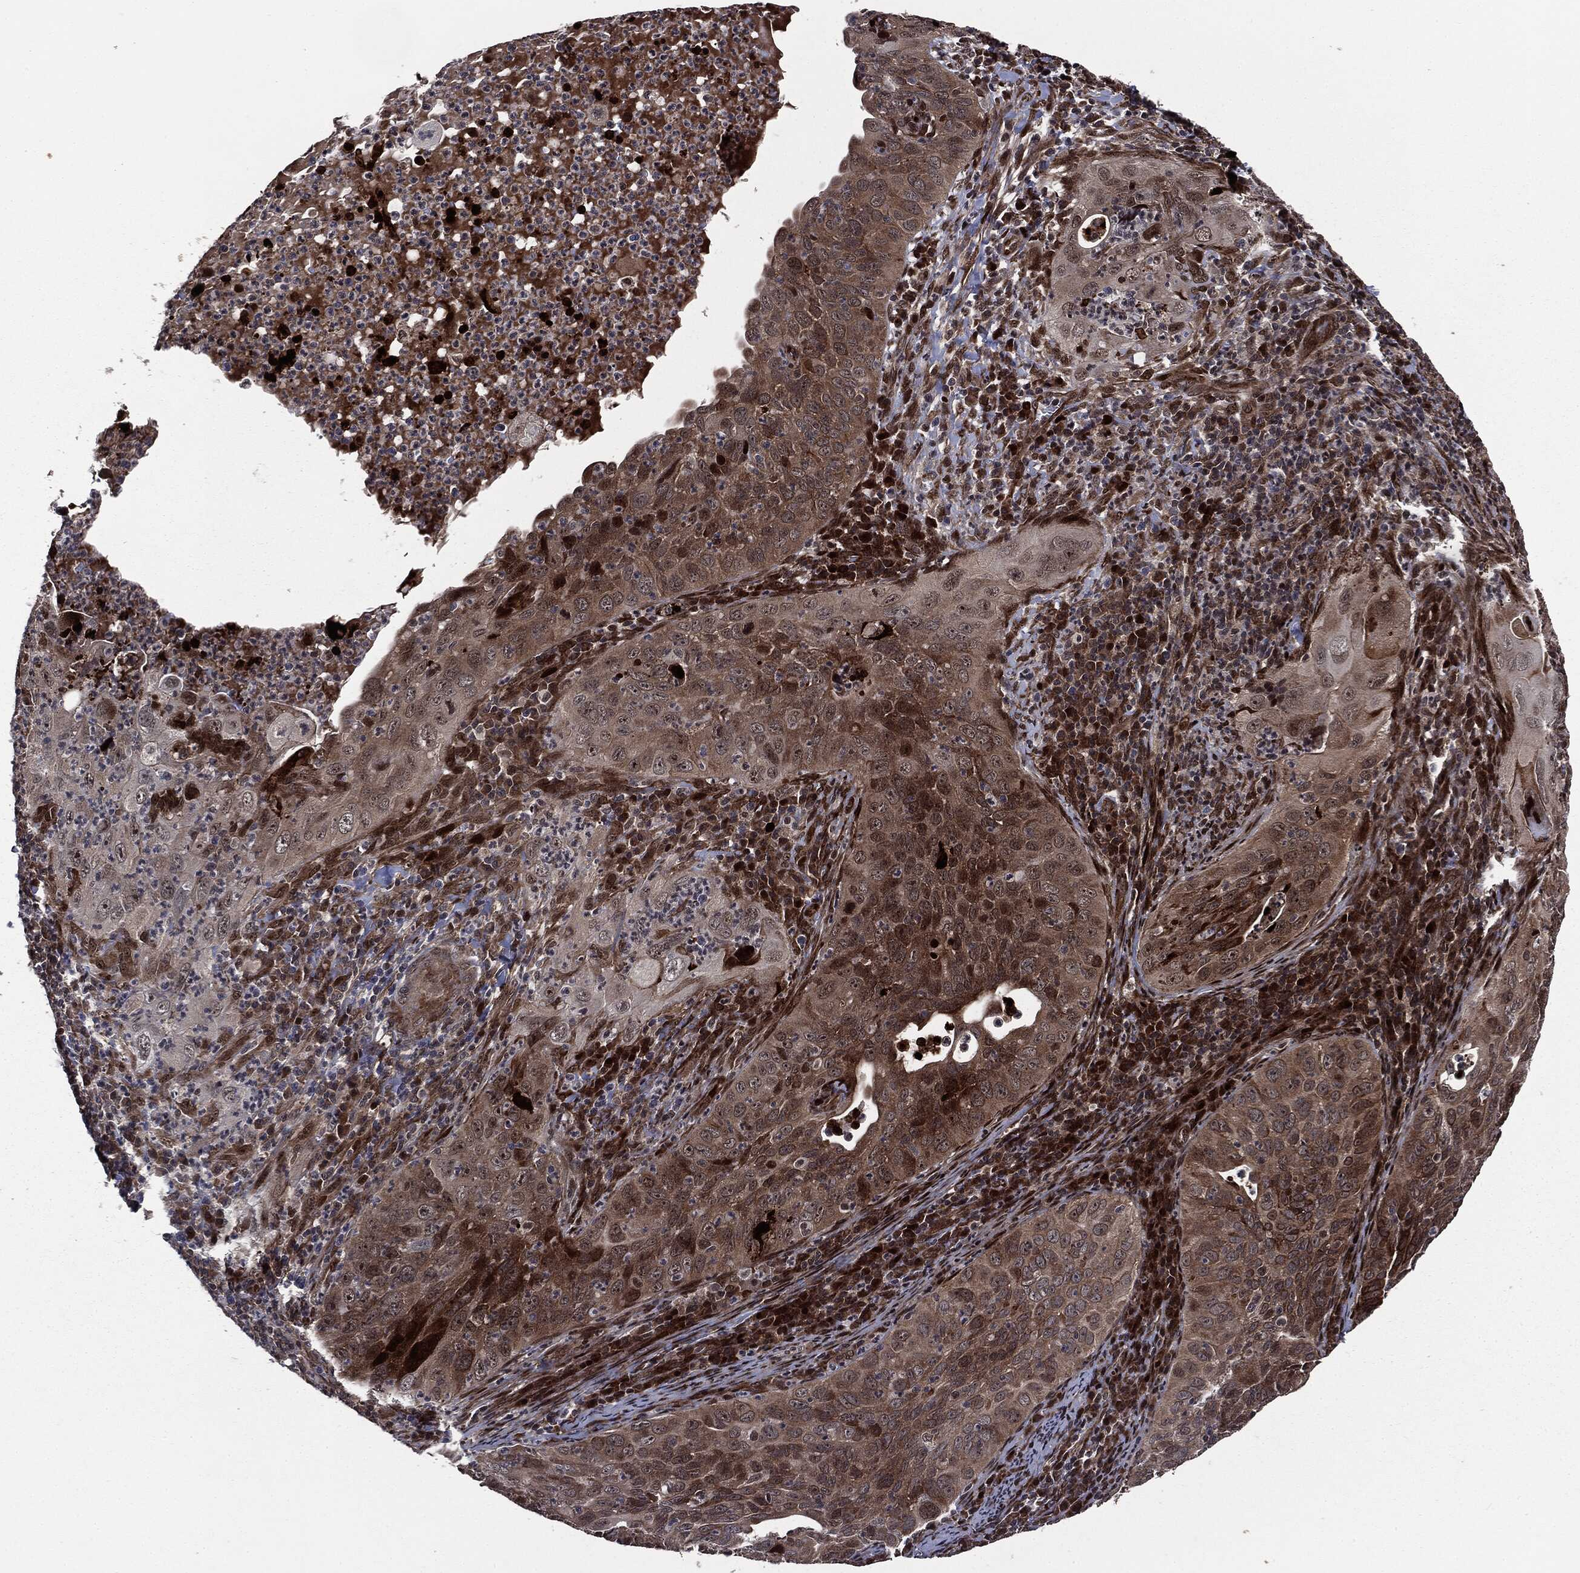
{"staining": {"intensity": "strong", "quantity": "<25%", "location": "cytoplasmic/membranous,nuclear"}, "tissue": "cervical cancer", "cell_type": "Tumor cells", "image_type": "cancer", "snomed": [{"axis": "morphology", "description": "Squamous cell carcinoma, NOS"}, {"axis": "topography", "description": "Cervix"}], "caption": "About <25% of tumor cells in human squamous cell carcinoma (cervical) display strong cytoplasmic/membranous and nuclear protein staining as visualized by brown immunohistochemical staining.", "gene": "SMAD4", "patient": {"sex": "female", "age": 26}}